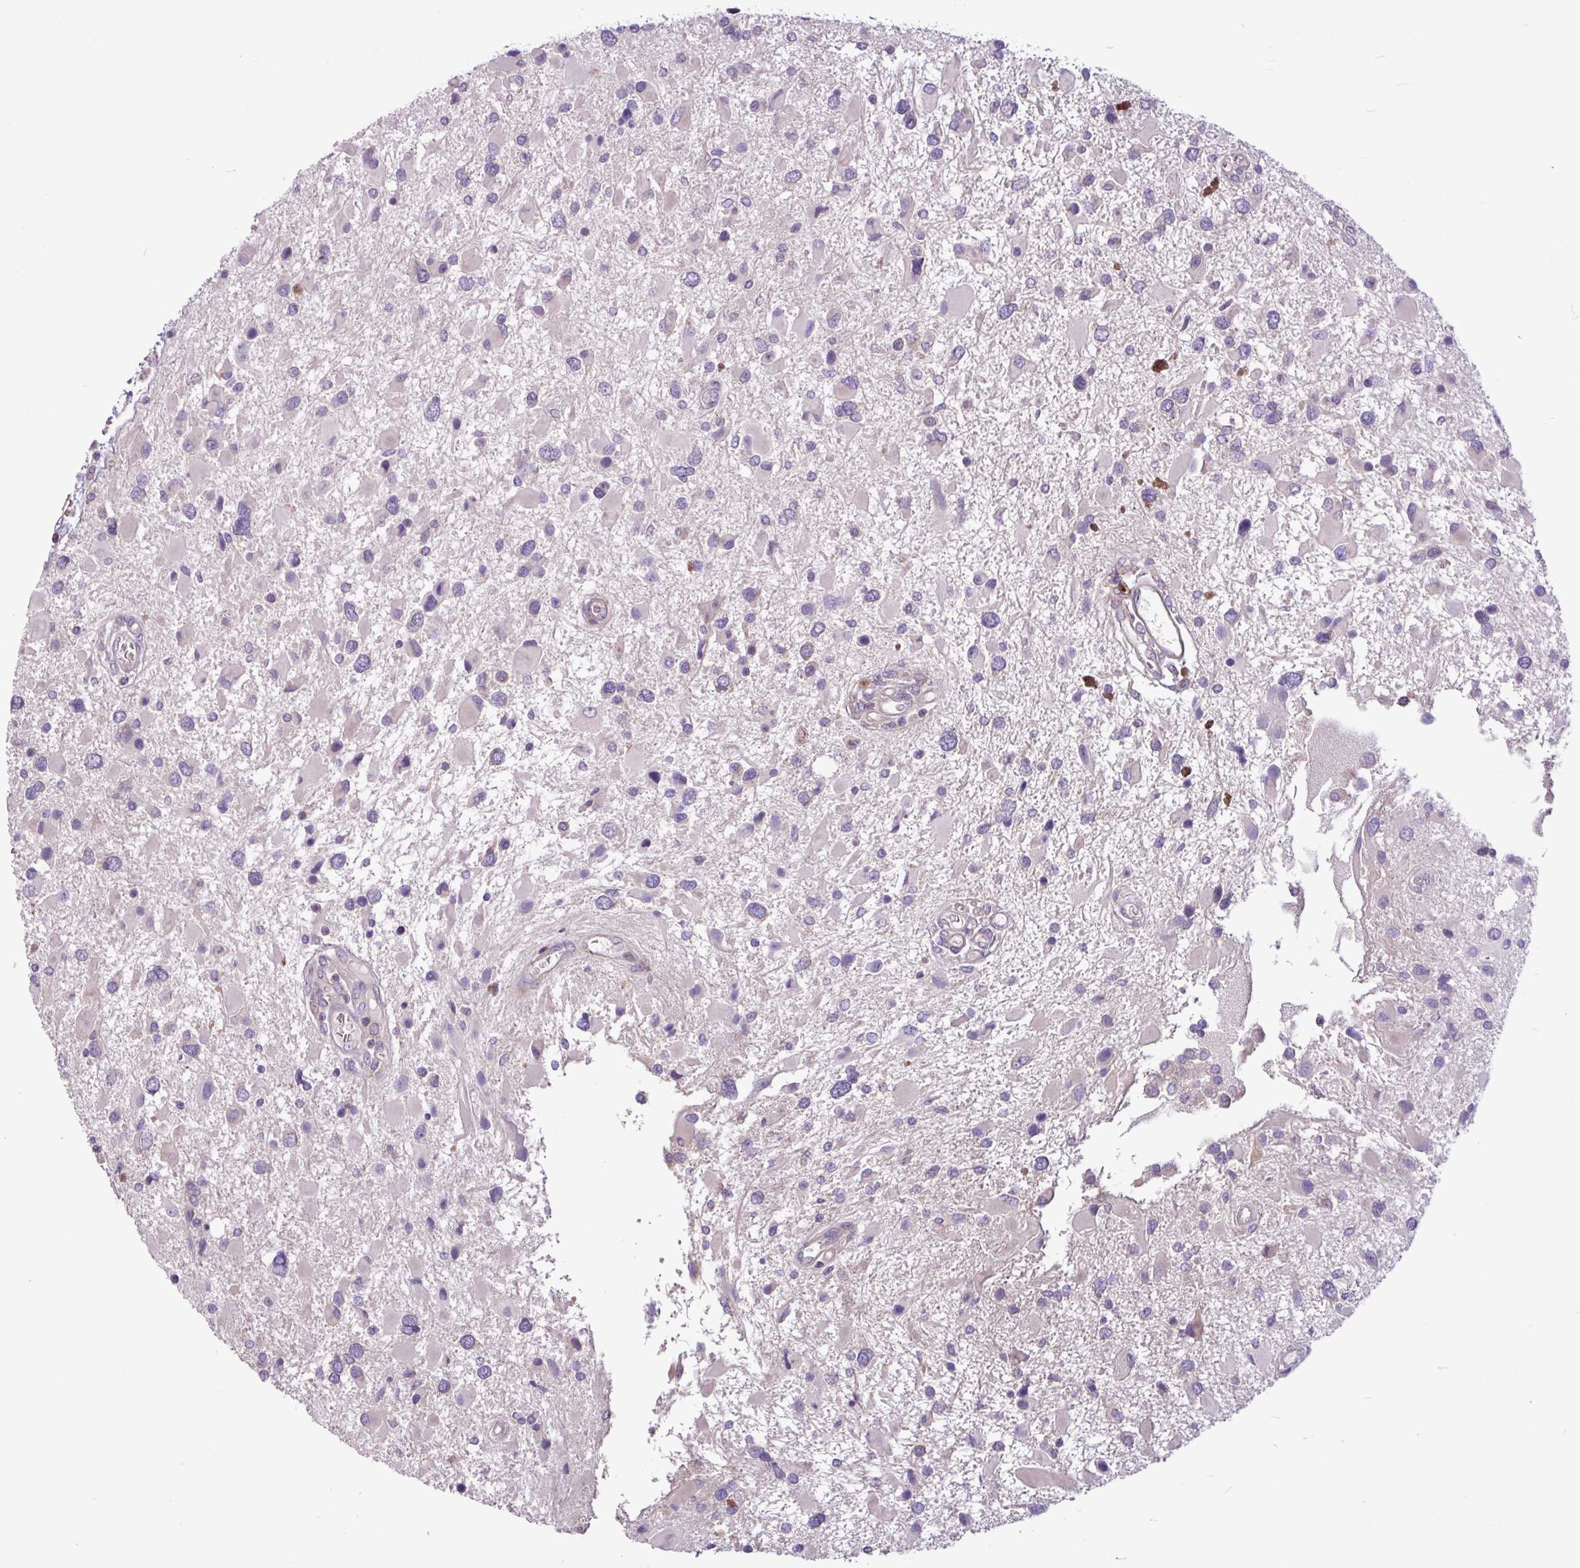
{"staining": {"intensity": "negative", "quantity": "none", "location": "none"}, "tissue": "glioma", "cell_type": "Tumor cells", "image_type": "cancer", "snomed": [{"axis": "morphology", "description": "Glioma, malignant, High grade"}, {"axis": "topography", "description": "Brain"}], "caption": "IHC photomicrograph of malignant glioma (high-grade) stained for a protein (brown), which displays no positivity in tumor cells.", "gene": "MROH2A", "patient": {"sex": "male", "age": 53}}